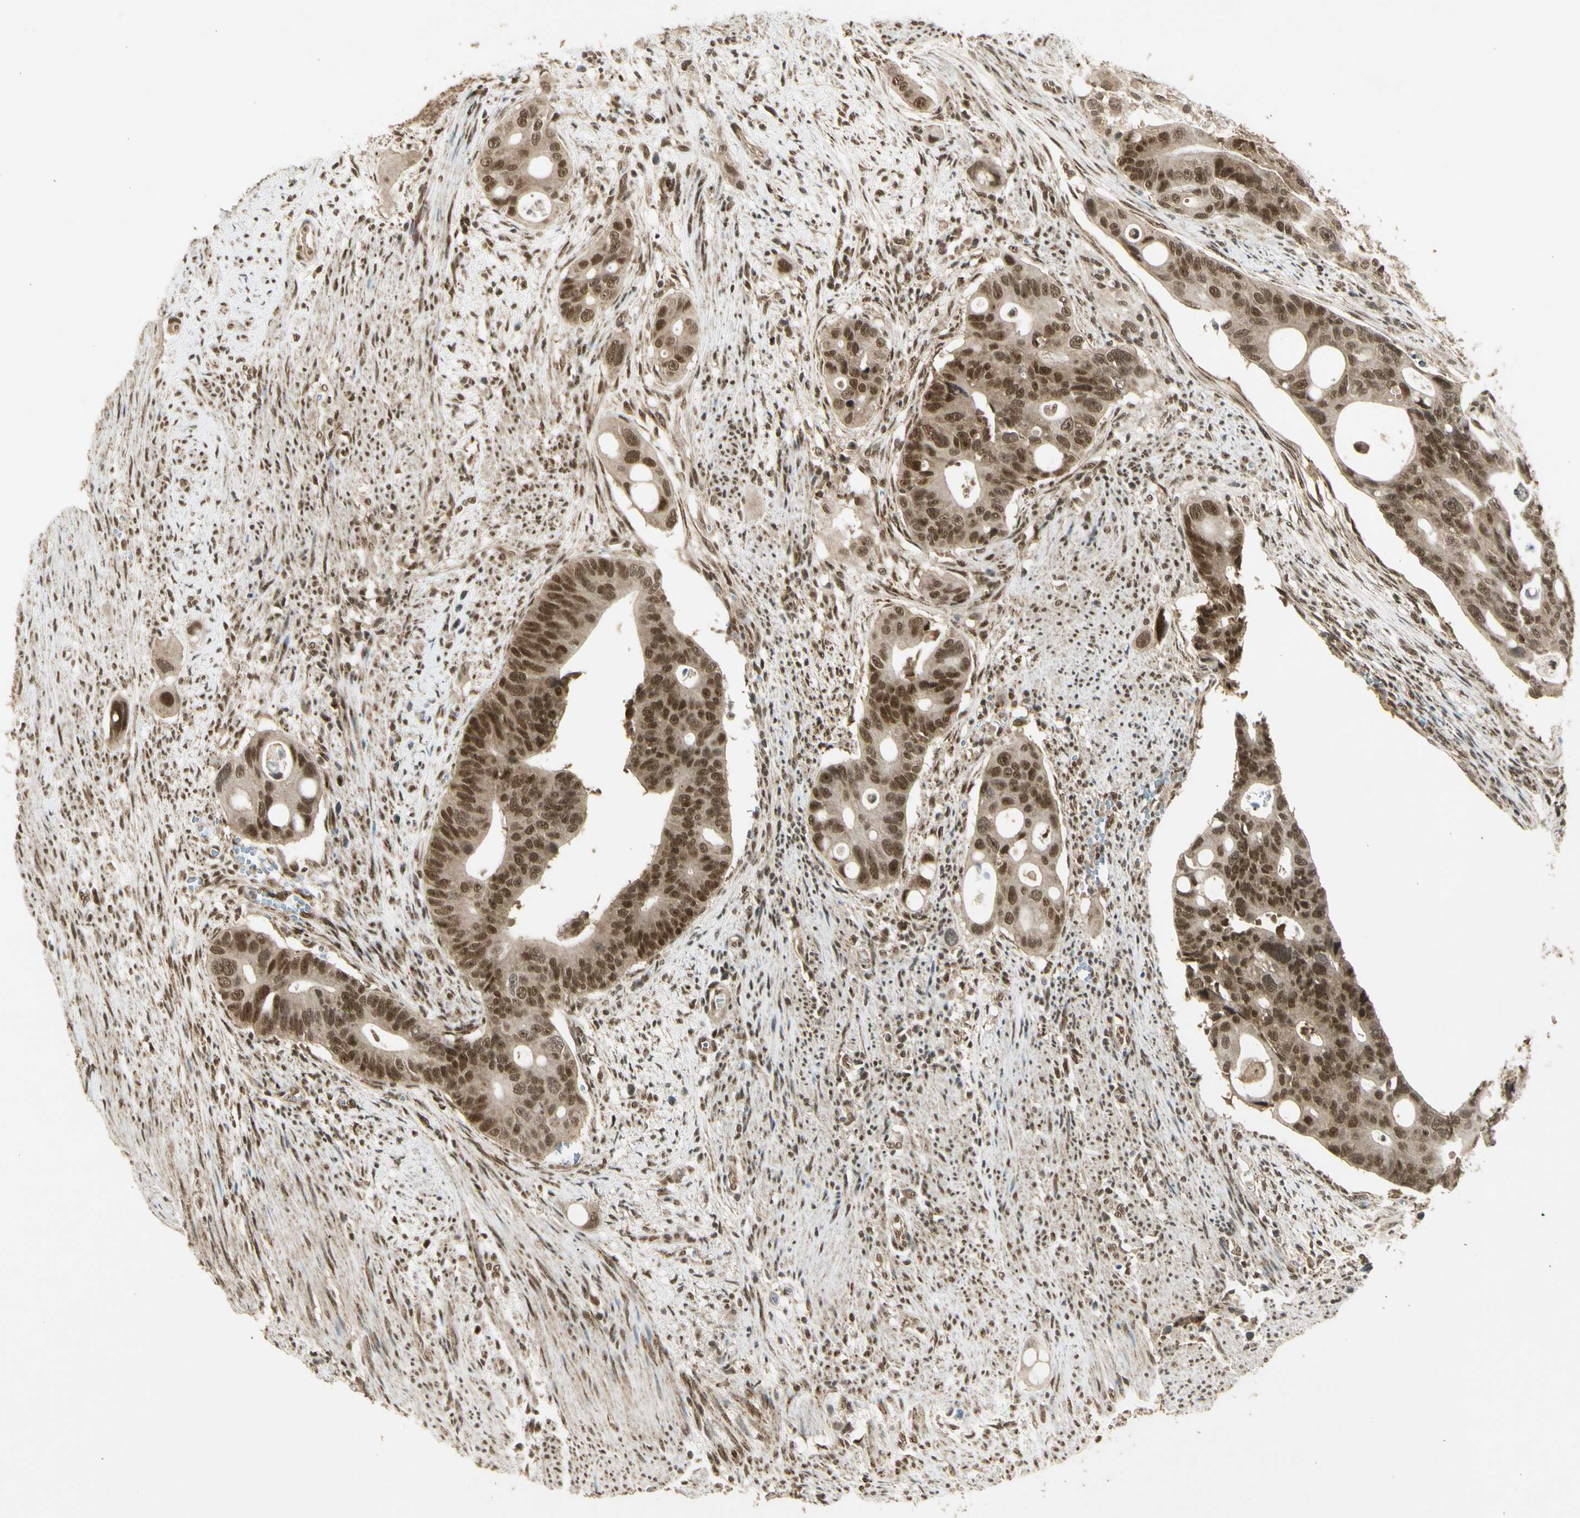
{"staining": {"intensity": "moderate", "quantity": ">75%", "location": "cytoplasmic/membranous,nuclear"}, "tissue": "colorectal cancer", "cell_type": "Tumor cells", "image_type": "cancer", "snomed": [{"axis": "morphology", "description": "Adenocarcinoma, NOS"}, {"axis": "topography", "description": "Colon"}], "caption": "Colorectal adenocarcinoma tissue demonstrates moderate cytoplasmic/membranous and nuclear staining in about >75% of tumor cells", "gene": "ZNF135", "patient": {"sex": "female", "age": 57}}